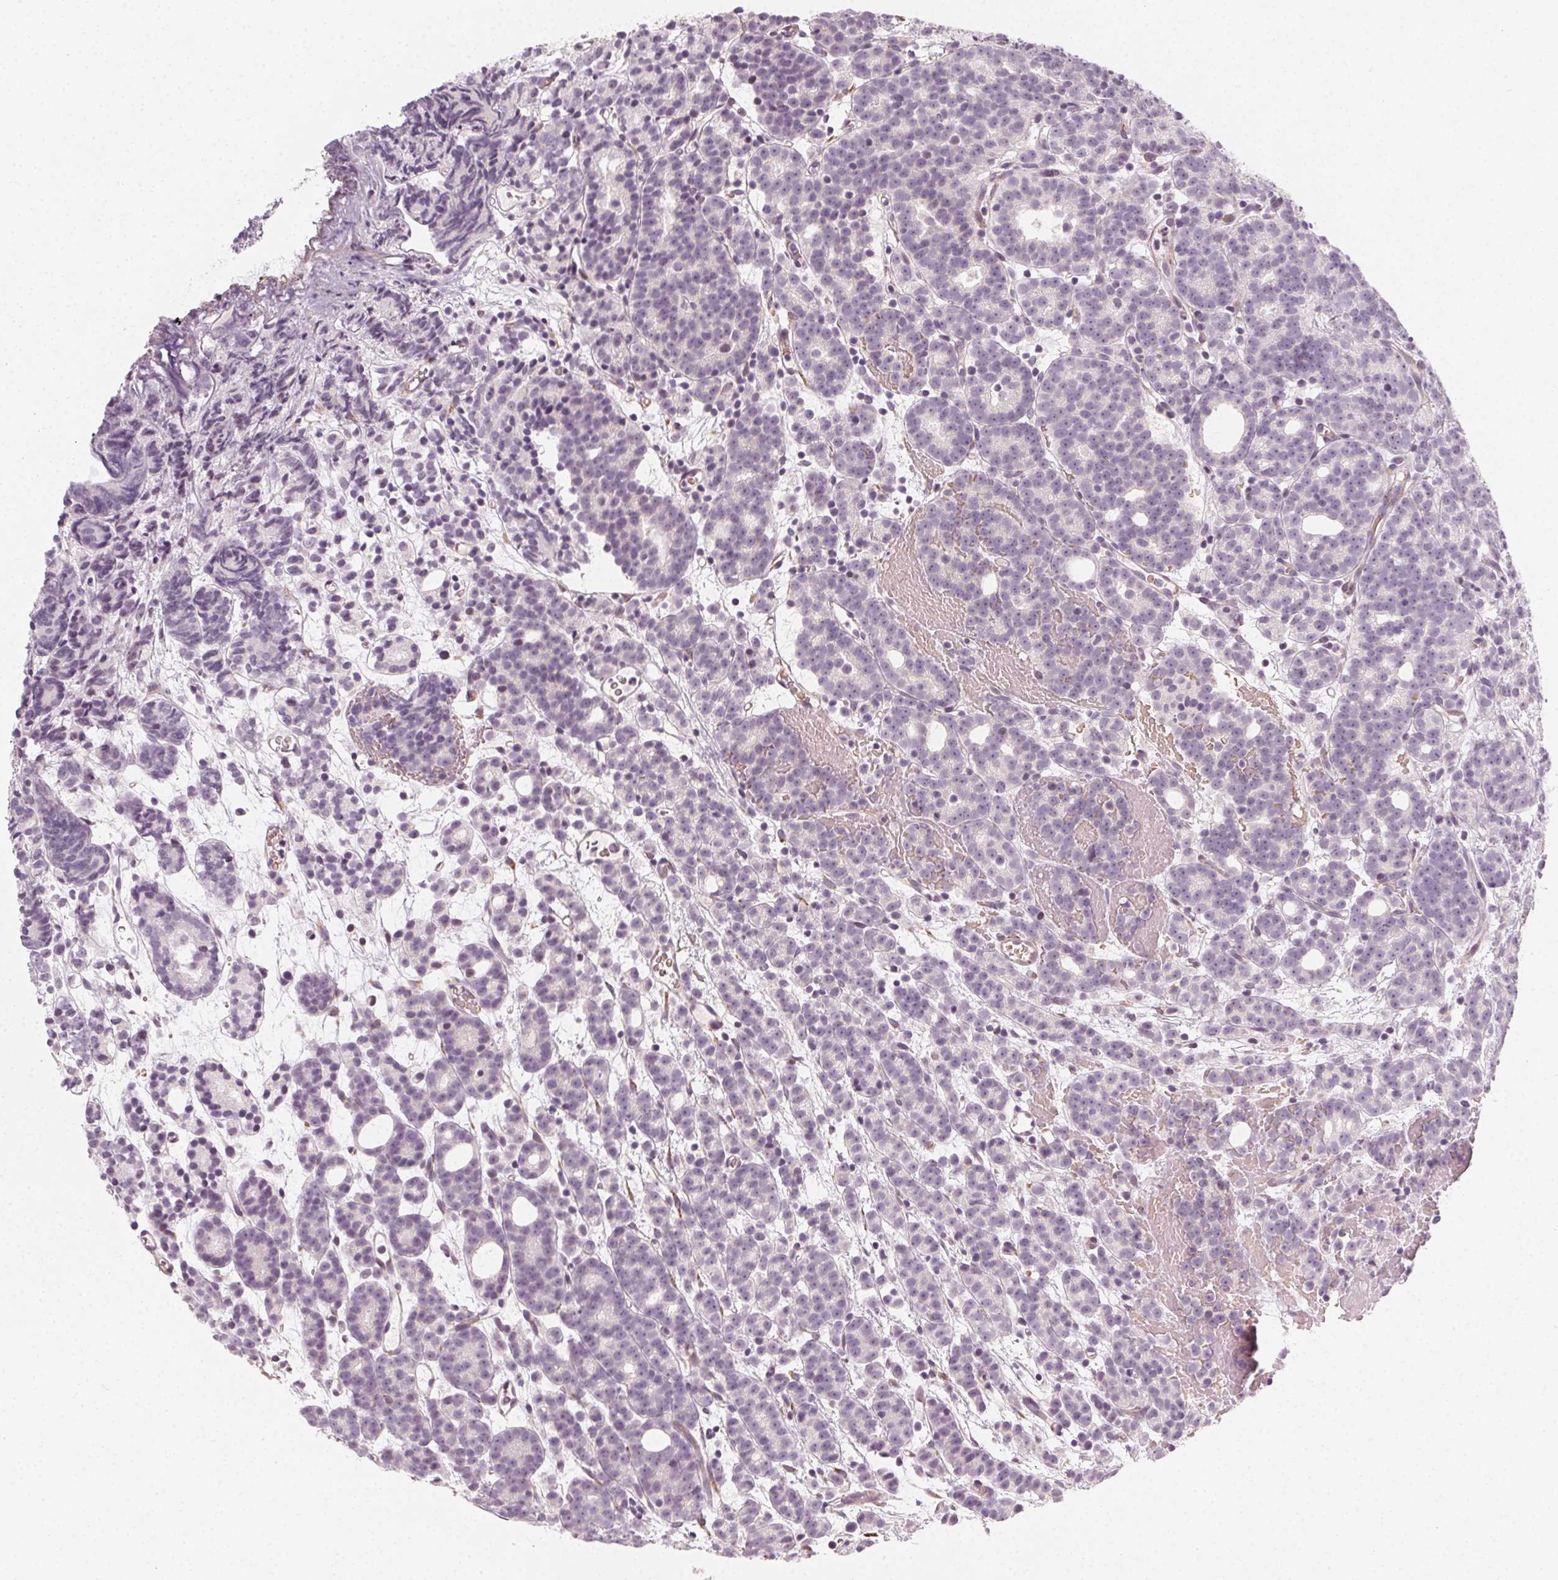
{"staining": {"intensity": "negative", "quantity": "none", "location": "none"}, "tissue": "prostate cancer", "cell_type": "Tumor cells", "image_type": "cancer", "snomed": [{"axis": "morphology", "description": "Adenocarcinoma, High grade"}, {"axis": "topography", "description": "Prostate"}], "caption": "High power microscopy micrograph of an IHC photomicrograph of prostate cancer, revealing no significant positivity in tumor cells.", "gene": "CCDC96", "patient": {"sex": "male", "age": 53}}